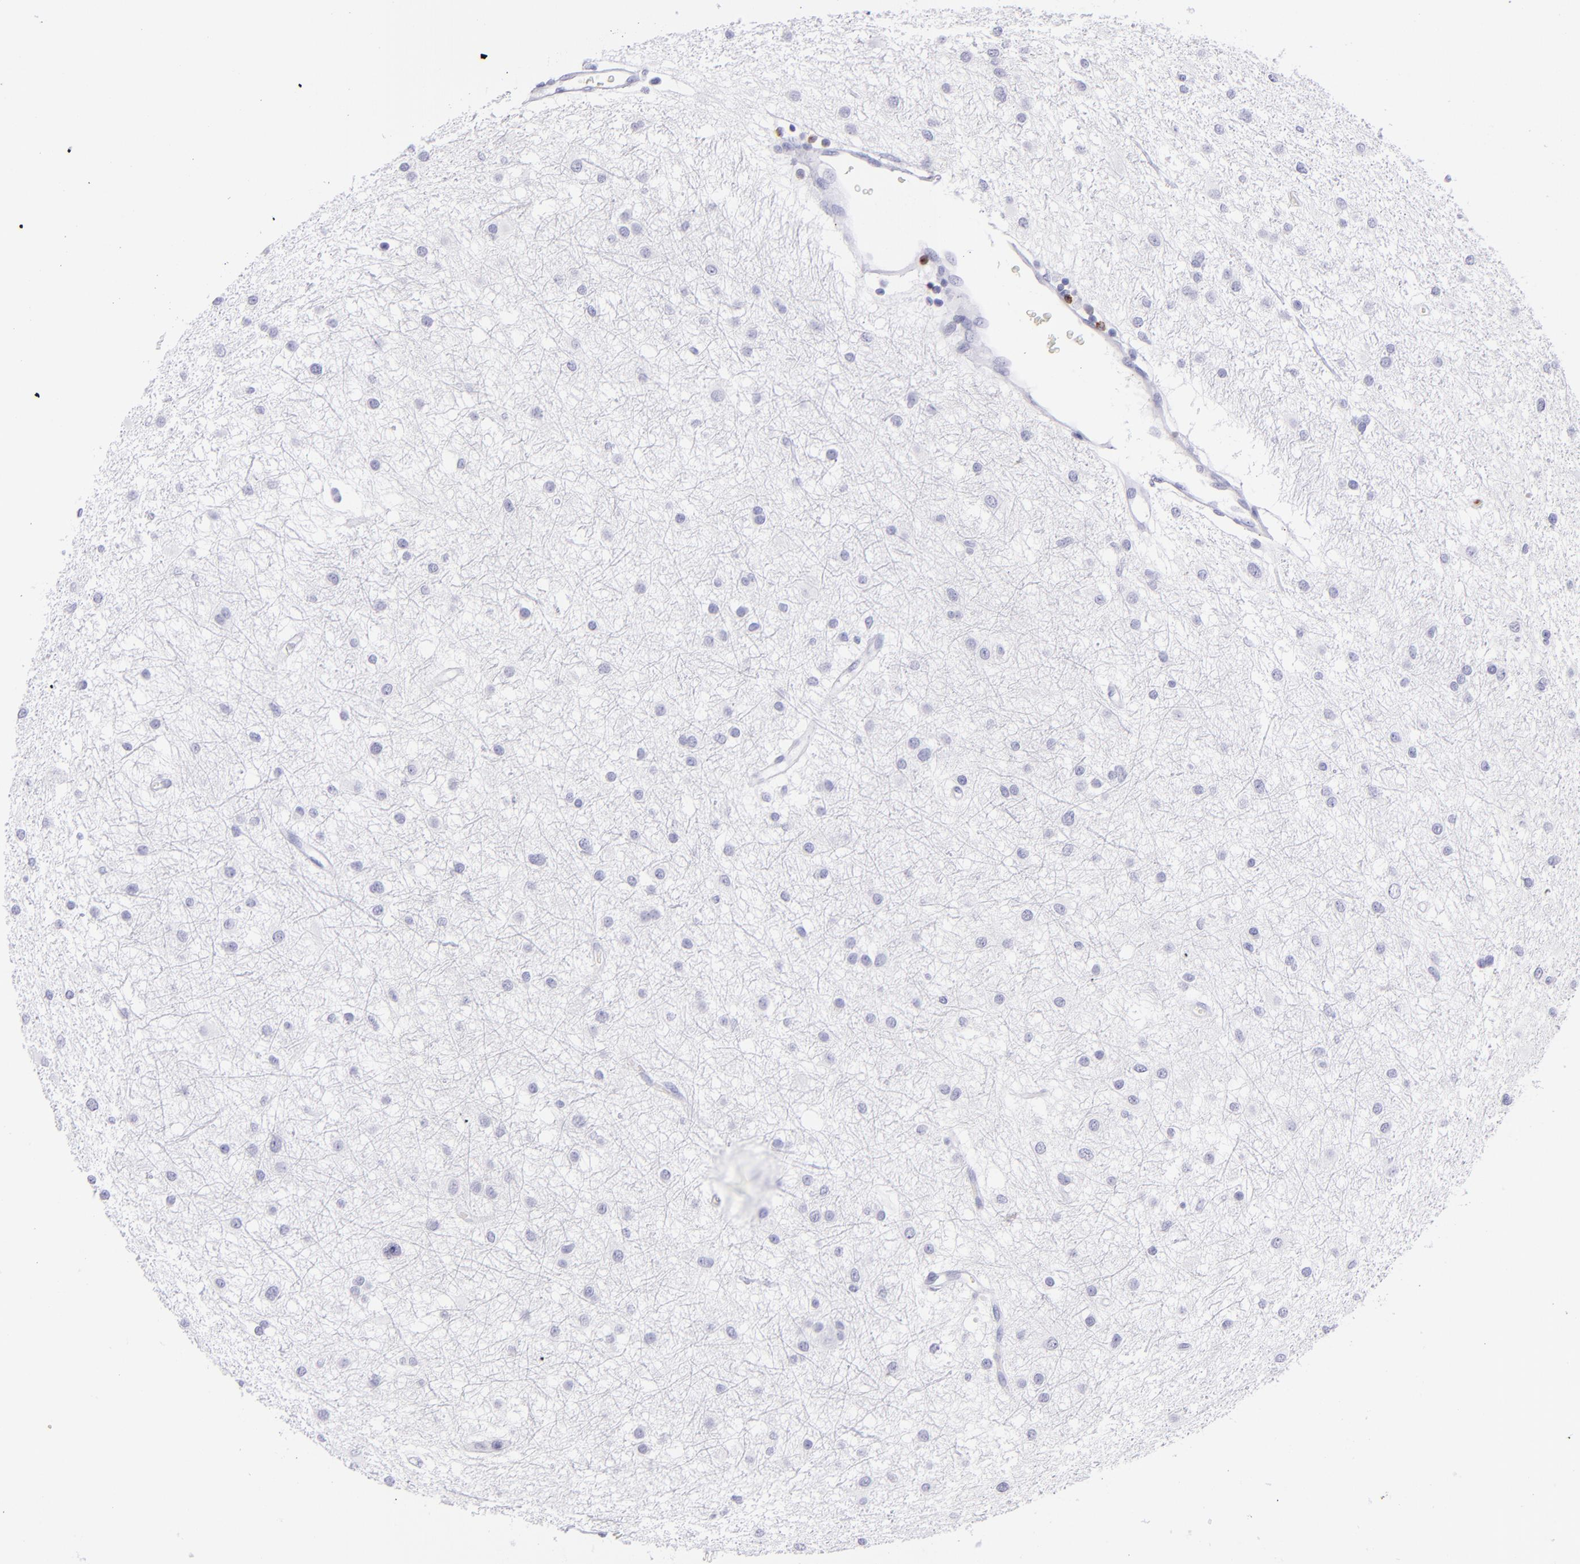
{"staining": {"intensity": "negative", "quantity": "none", "location": "none"}, "tissue": "glioma", "cell_type": "Tumor cells", "image_type": "cancer", "snomed": [{"axis": "morphology", "description": "Glioma, malignant, Low grade"}, {"axis": "topography", "description": "Brain"}], "caption": "Human glioma stained for a protein using immunohistochemistry displays no positivity in tumor cells.", "gene": "PRF1", "patient": {"sex": "female", "age": 36}}